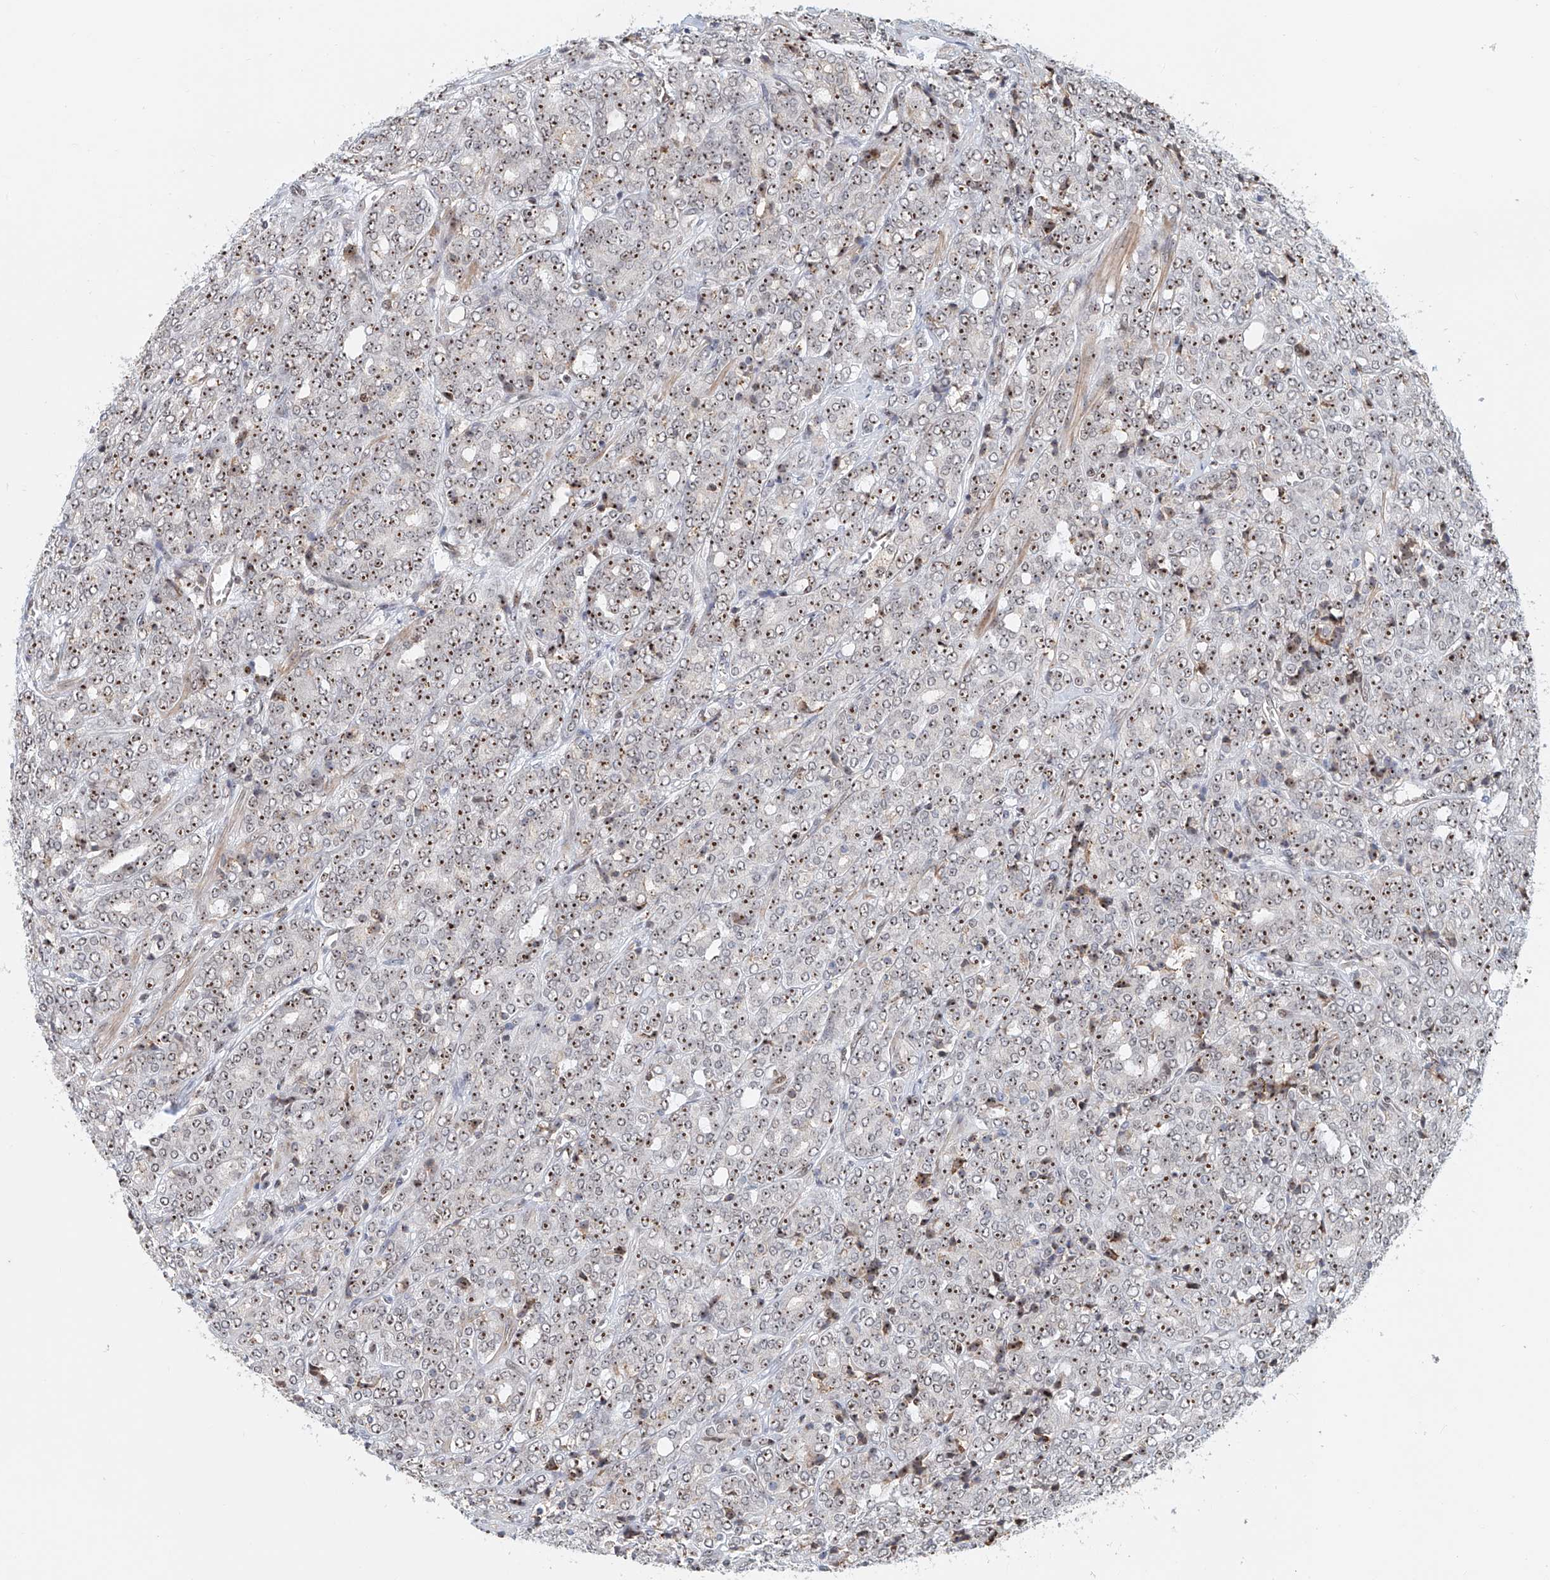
{"staining": {"intensity": "moderate", "quantity": ">75%", "location": "nuclear"}, "tissue": "prostate cancer", "cell_type": "Tumor cells", "image_type": "cancer", "snomed": [{"axis": "morphology", "description": "Adenocarcinoma, High grade"}, {"axis": "topography", "description": "Prostate"}], "caption": "DAB immunohistochemical staining of prostate cancer shows moderate nuclear protein staining in about >75% of tumor cells.", "gene": "PRUNE2", "patient": {"sex": "male", "age": 62}}